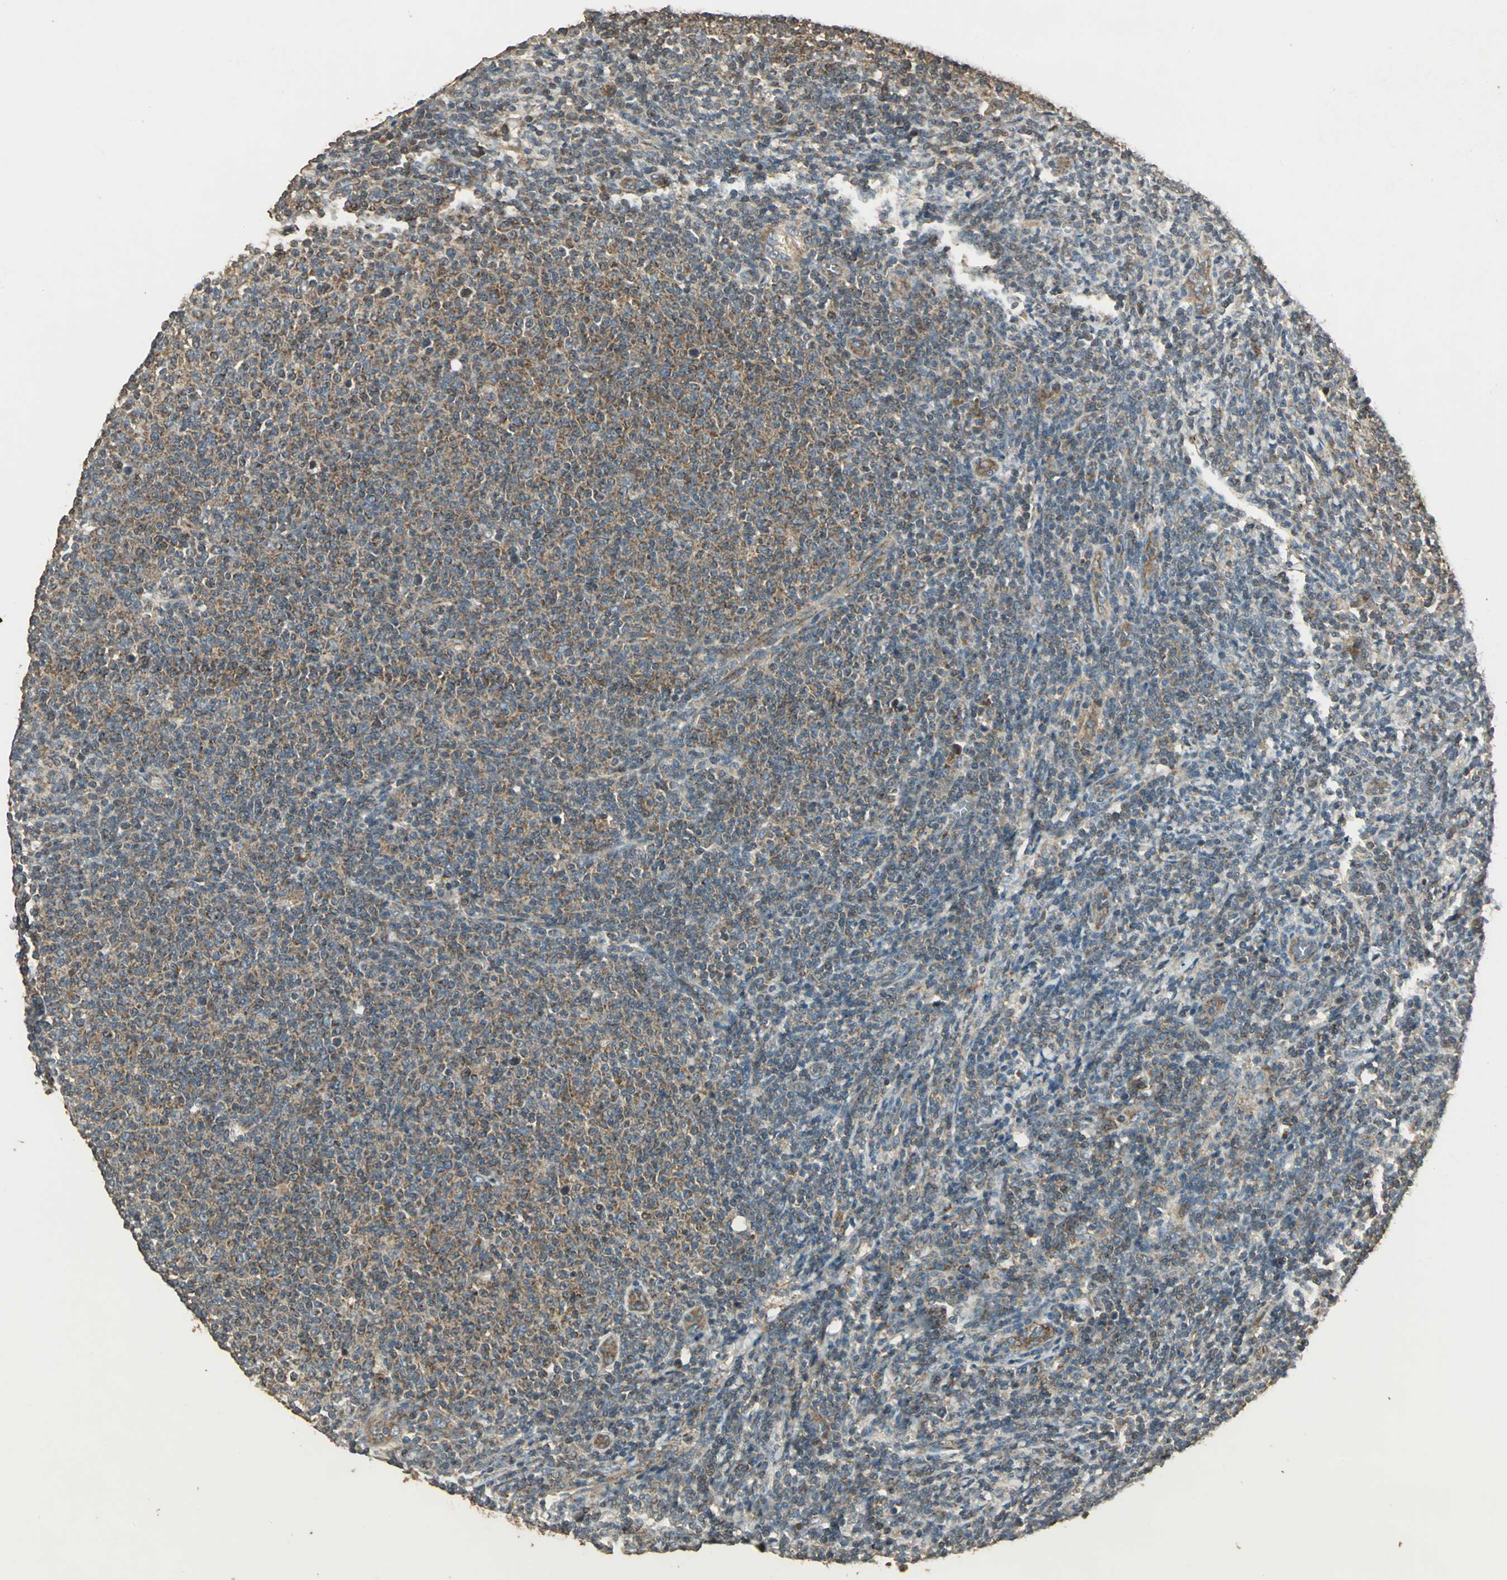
{"staining": {"intensity": "weak", "quantity": ">75%", "location": "cytoplasmic/membranous"}, "tissue": "lymphoma", "cell_type": "Tumor cells", "image_type": "cancer", "snomed": [{"axis": "morphology", "description": "Malignant lymphoma, non-Hodgkin's type, Low grade"}, {"axis": "topography", "description": "Lymph node"}], "caption": "Immunohistochemistry image of neoplastic tissue: low-grade malignant lymphoma, non-Hodgkin's type stained using IHC exhibits low levels of weak protein expression localized specifically in the cytoplasmic/membranous of tumor cells, appearing as a cytoplasmic/membranous brown color.", "gene": "KANK1", "patient": {"sex": "male", "age": 66}}